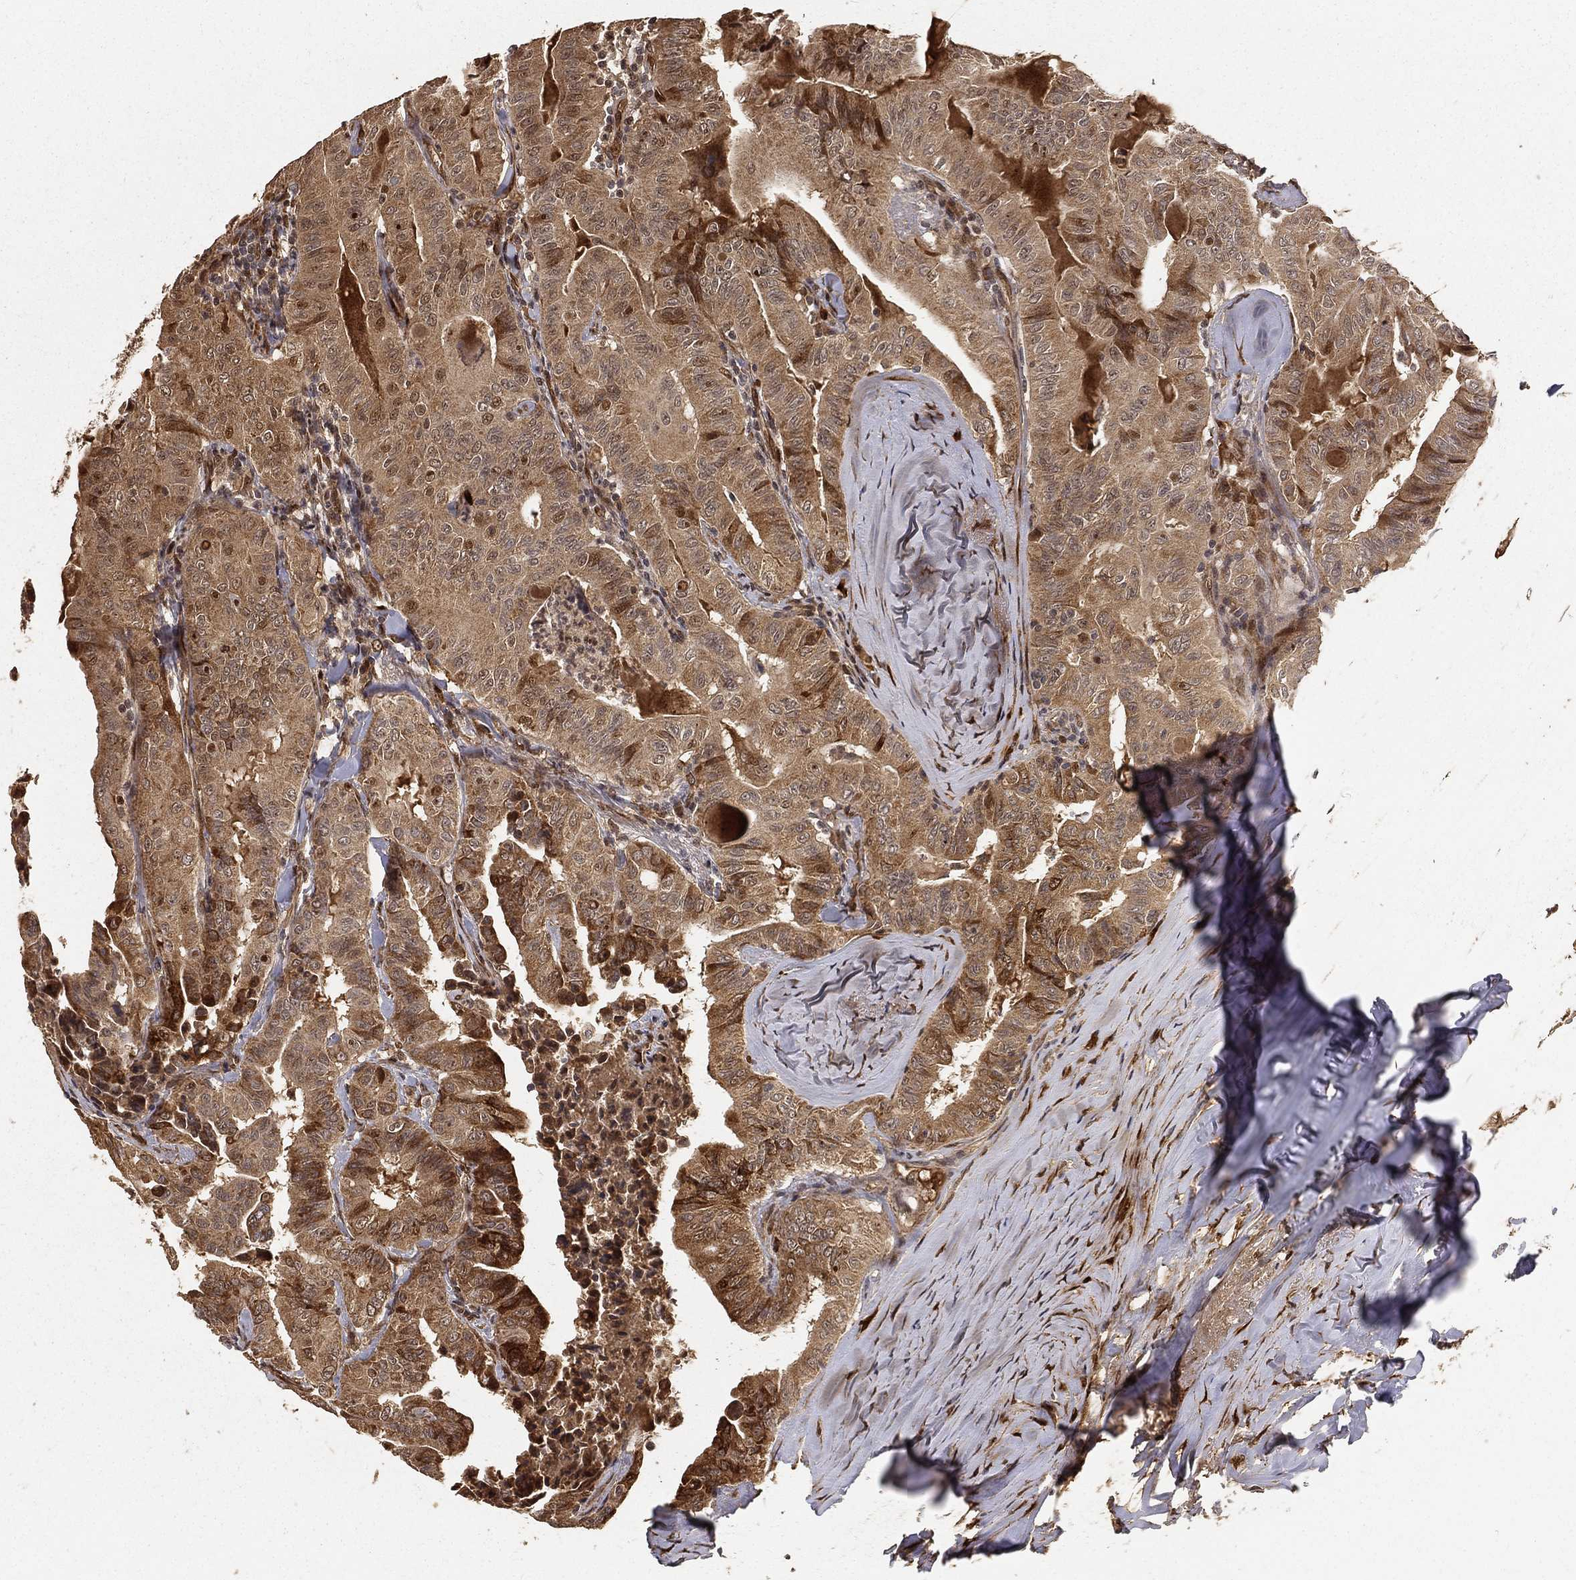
{"staining": {"intensity": "moderate", "quantity": ">75%", "location": "cytoplasmic/membranous"}, "tissue": "thyroid cancer", "cell_type": "Tumor cells", "image_type": "cancer", "snomed": [{"axis": "morphology", "description": "Papillary adenocarcinoma, NOS"}, {"axis": "topography", "description": "Thyroid gland"}], "caption": "Immunohistochemical staining of thyroid cancer (papillary adenocarcinoma) exhibits medium levels of moderate cytoplasmic/membranous expression in approximately >75% of tumor cells. (DAB (3,3'-diaminobenzidine) IHC, brown staining for protein, blue staining for nuclei).", "gene": "MAPK1", "patient": {"sex": "female", "age": 68}}